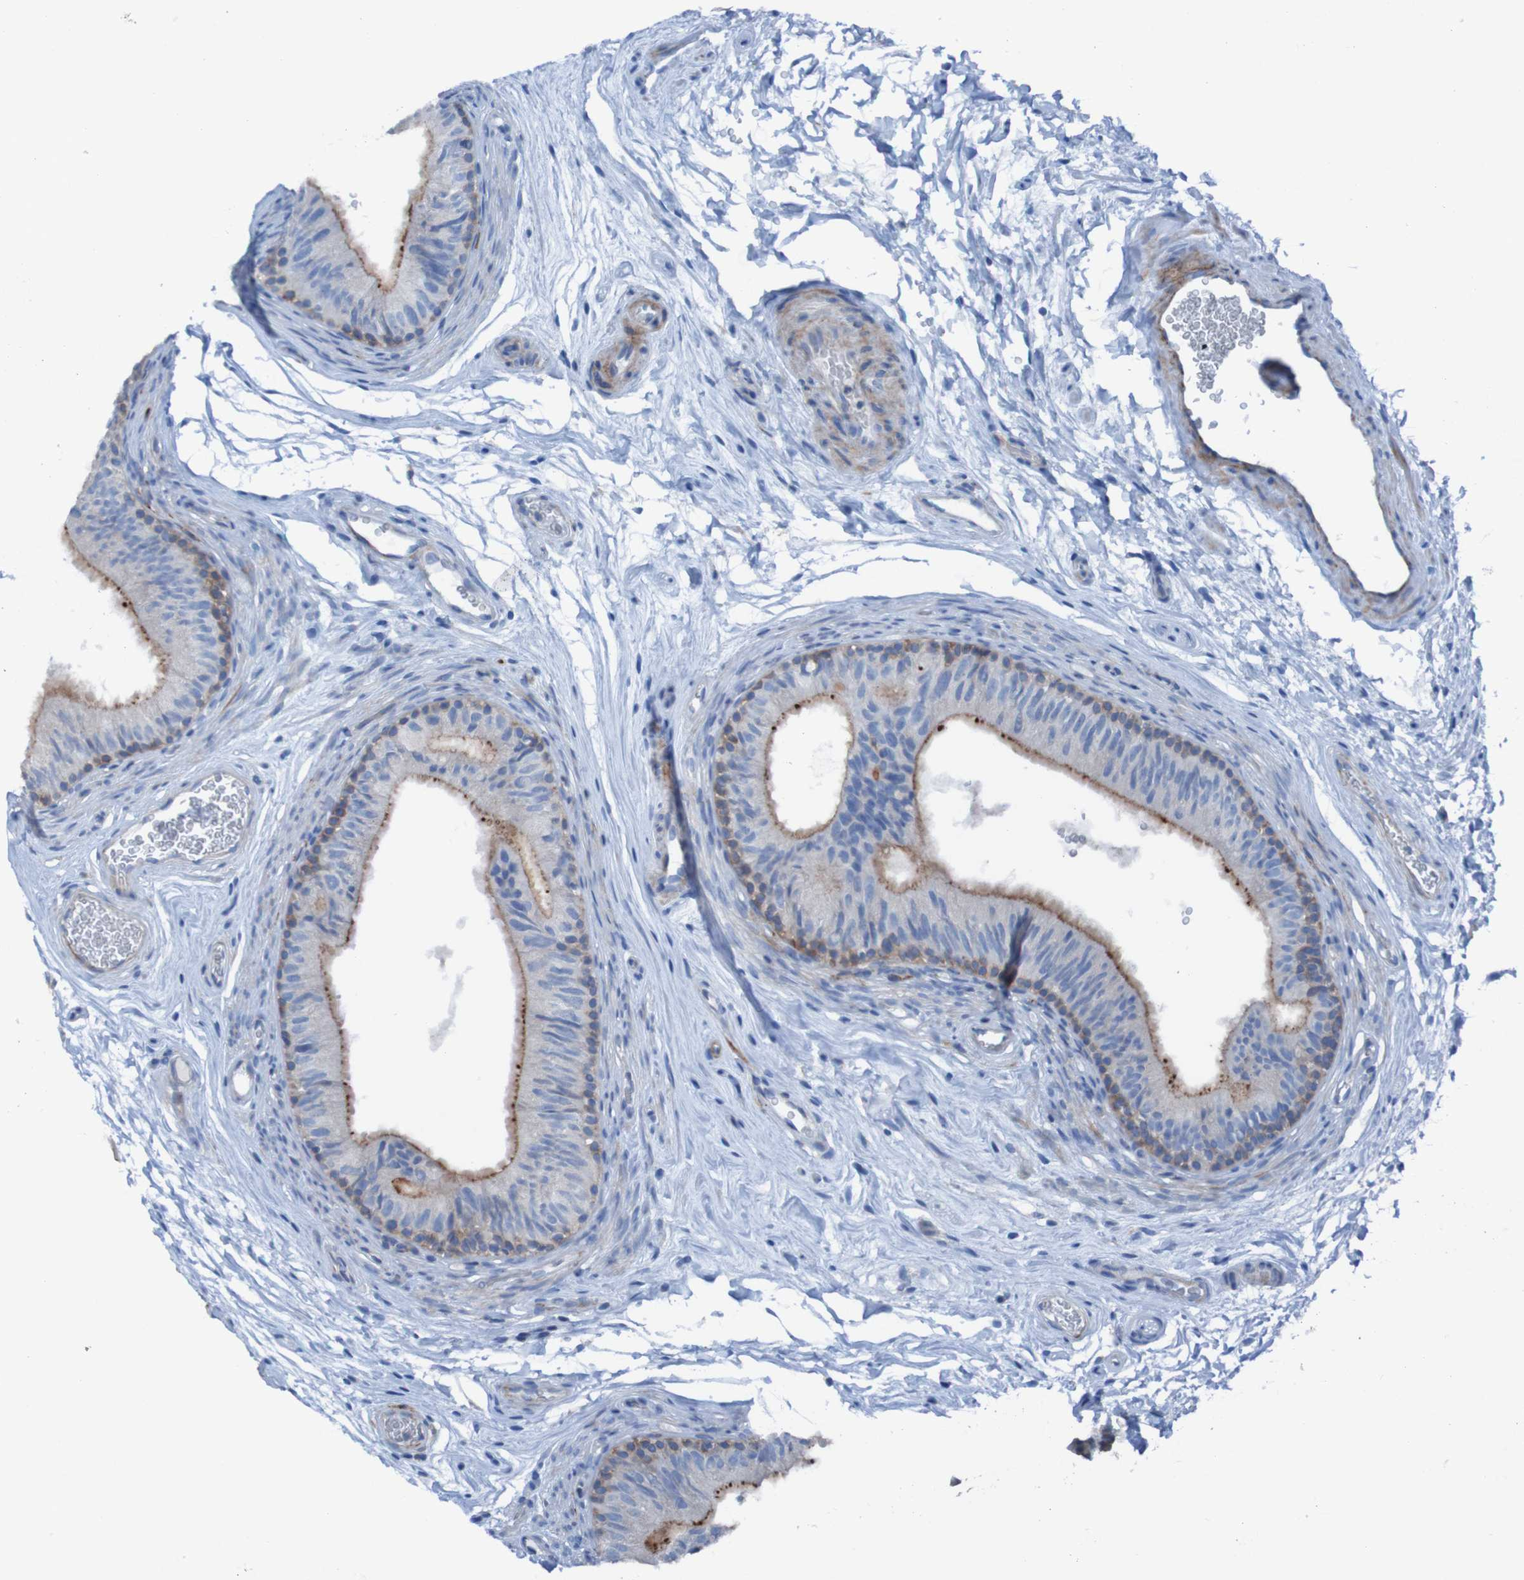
{"staining": {"intensity": "moderate", "quantity": "<25%", "location": "cytoplasmic/membranous"}, "tissue": "epididymis", "cell_type": "Glandular cells", "image_type": "normal", "snomed": [{"axis": "morphology", "description": "Normal tissue, NOS"}, {"axis": "topography", "description": "Epididymis"}], "caption": "The image displays staining of benign epididymis, revealing moderate cytoplasmic/membranous protein positivity (brown color) within glandular cells. The staining was performed using DAB (3,3'-diaminobenzidine), with brown indicating positive protein expression. Nuclei are stained blue with hematoxylin.", "gene": "RNF182", "patient": {"sex": "male", "age": 36}}